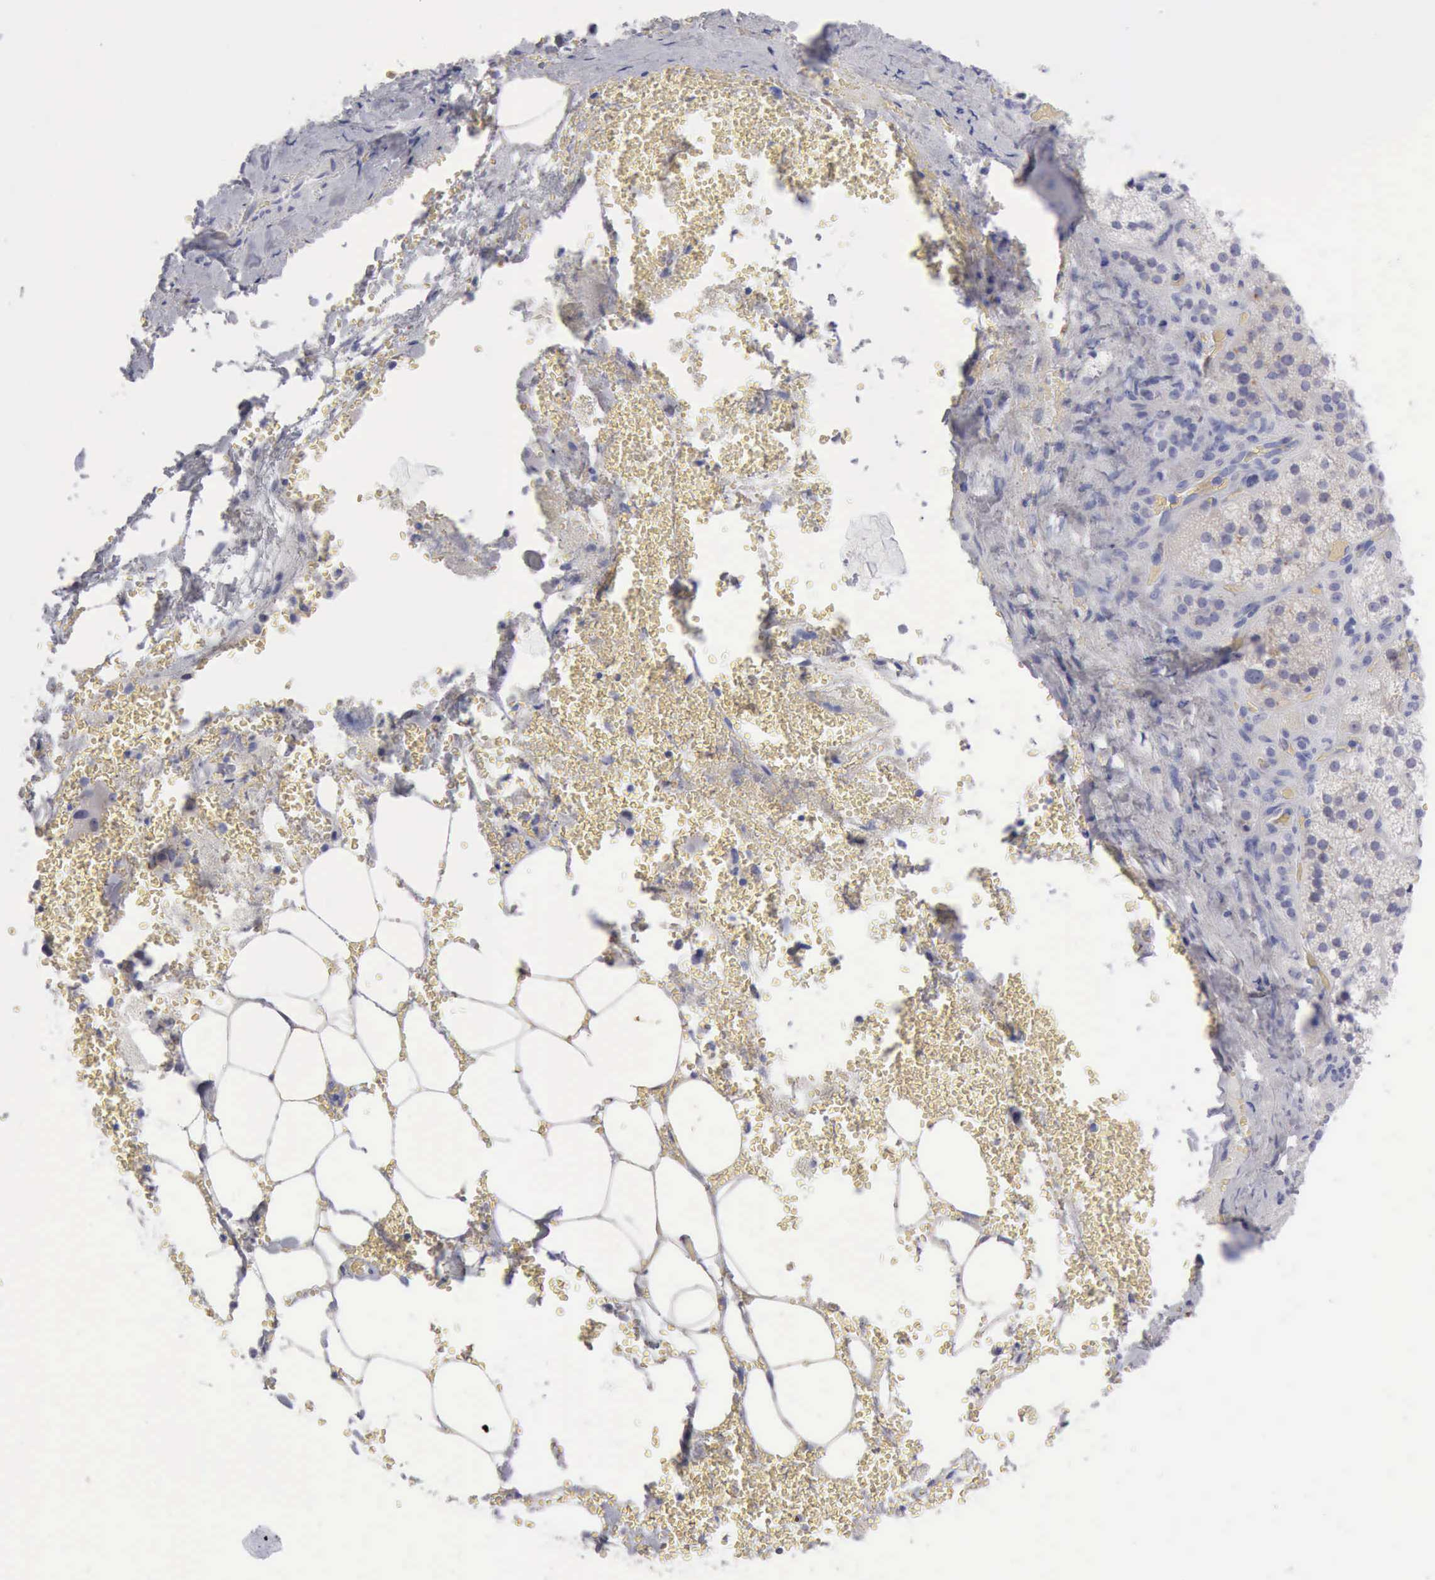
{"staining": {"intensity": "moderate", "quantity": ">75%", "location": "cytoplasmic/membranous"}, "tissue": "adrenal gland", "cell_type": "Glandular cells", "image_type": "normal", "snomed": [{"axis": "morphology", "description": "Normal tissue, NOS"}, {"axis": "topography", "description": "Adrenal gland"}], "caption": "High-magnification brightfield microscopy of normal adrenal gland stained with DAB (brown) and counterstained with hematoxylin (blue). glandular cells exhibit moderate cytoplasmic/membranous expression is seen in about>75% of cells.", "gene": "ANGEL1", "patient": {"sex": "female", "age": 71}}